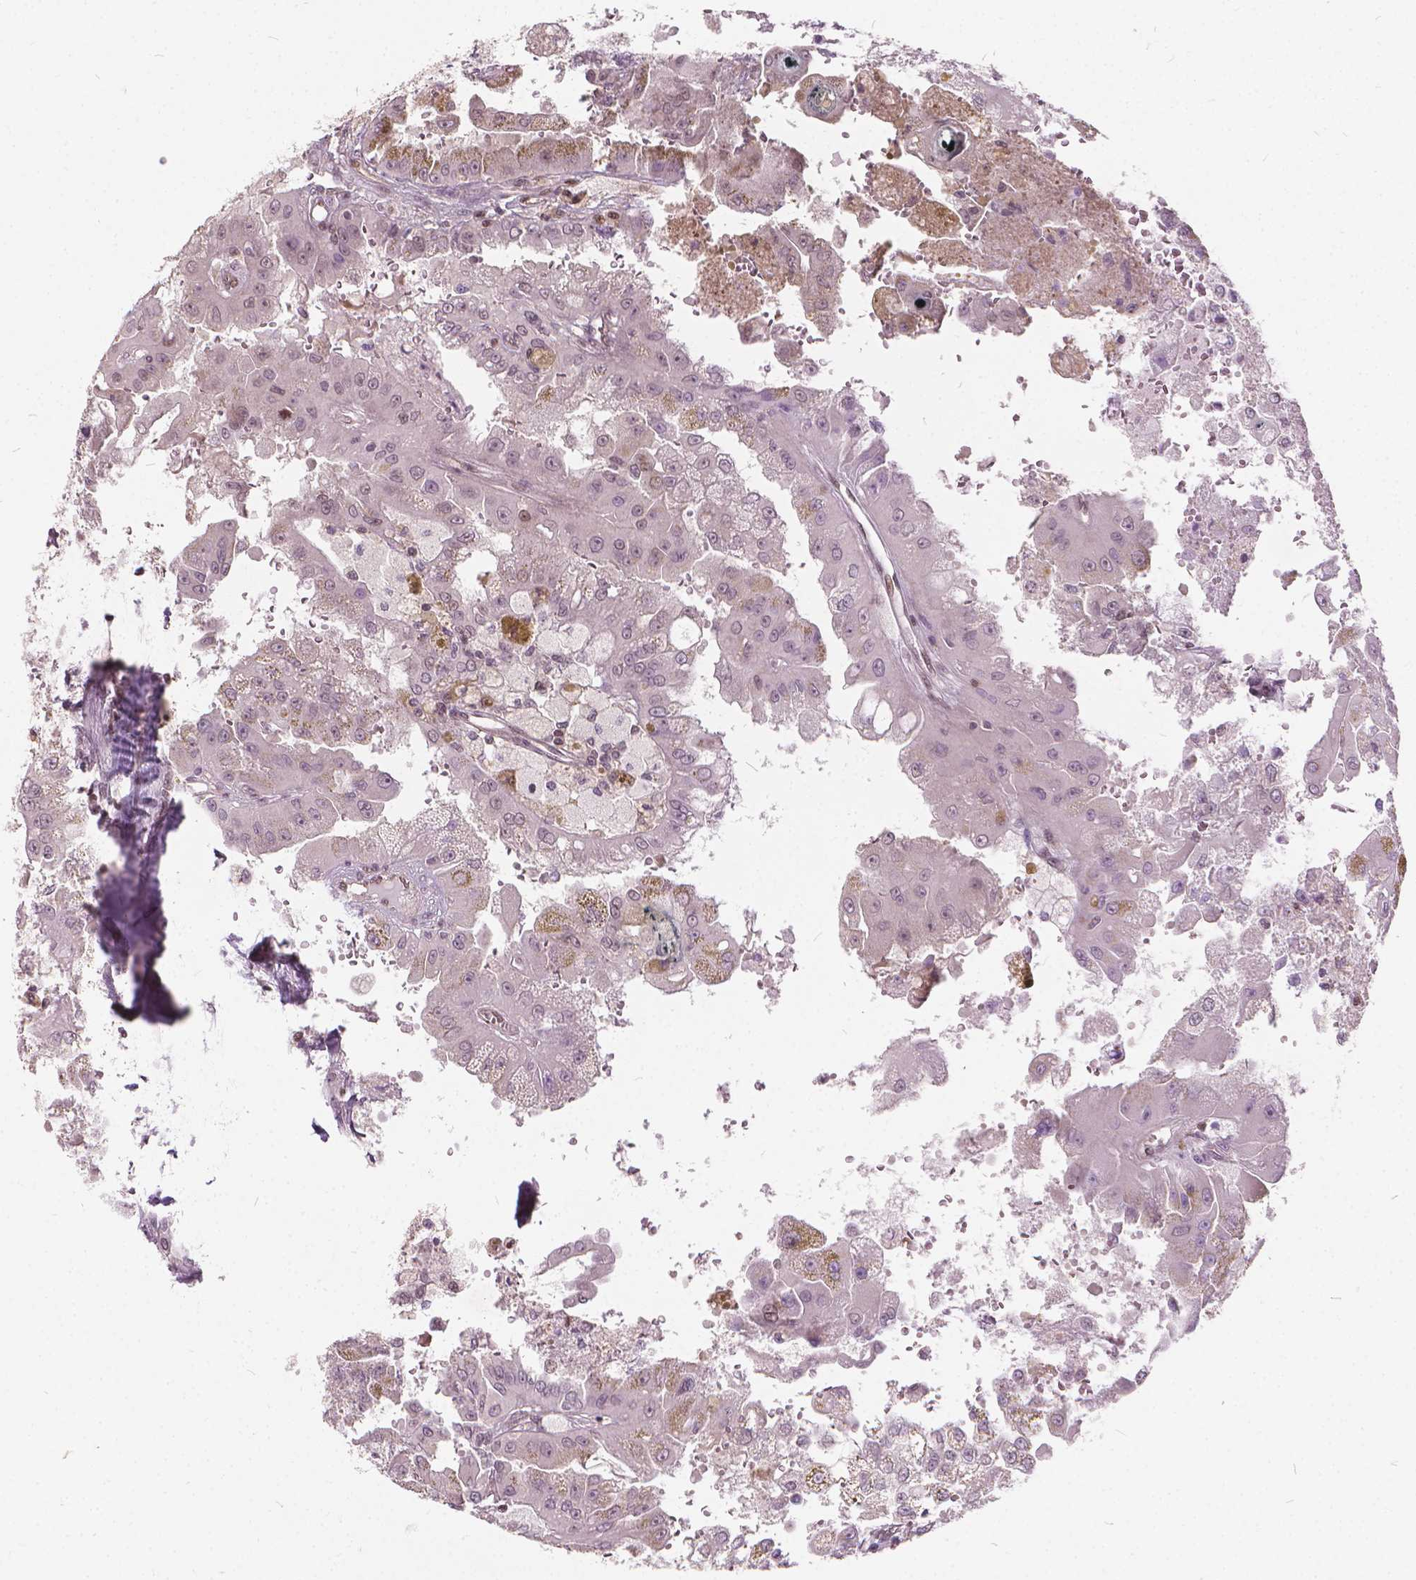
{"staining": {"intensity": "weak", "quantity": "25%-75%", "location": "nuclear"}, "tissue": "renal cancer", "cell_type": "Tumor cells", "image_type": "cancer", "snomed": [{"axis": "morphology", "description": "Adenocarcinoma, NOS"}, {"axis": "topography", "description": "Kidney"}], "caption": "About 25%-75% of tumor cells in human renal adenocarcinoma show weak nuclear protein expression as visualized by brown immunohistochemical staining.", "gene": "STAT5B", "patient": {"sex": "male", "age": 58}}